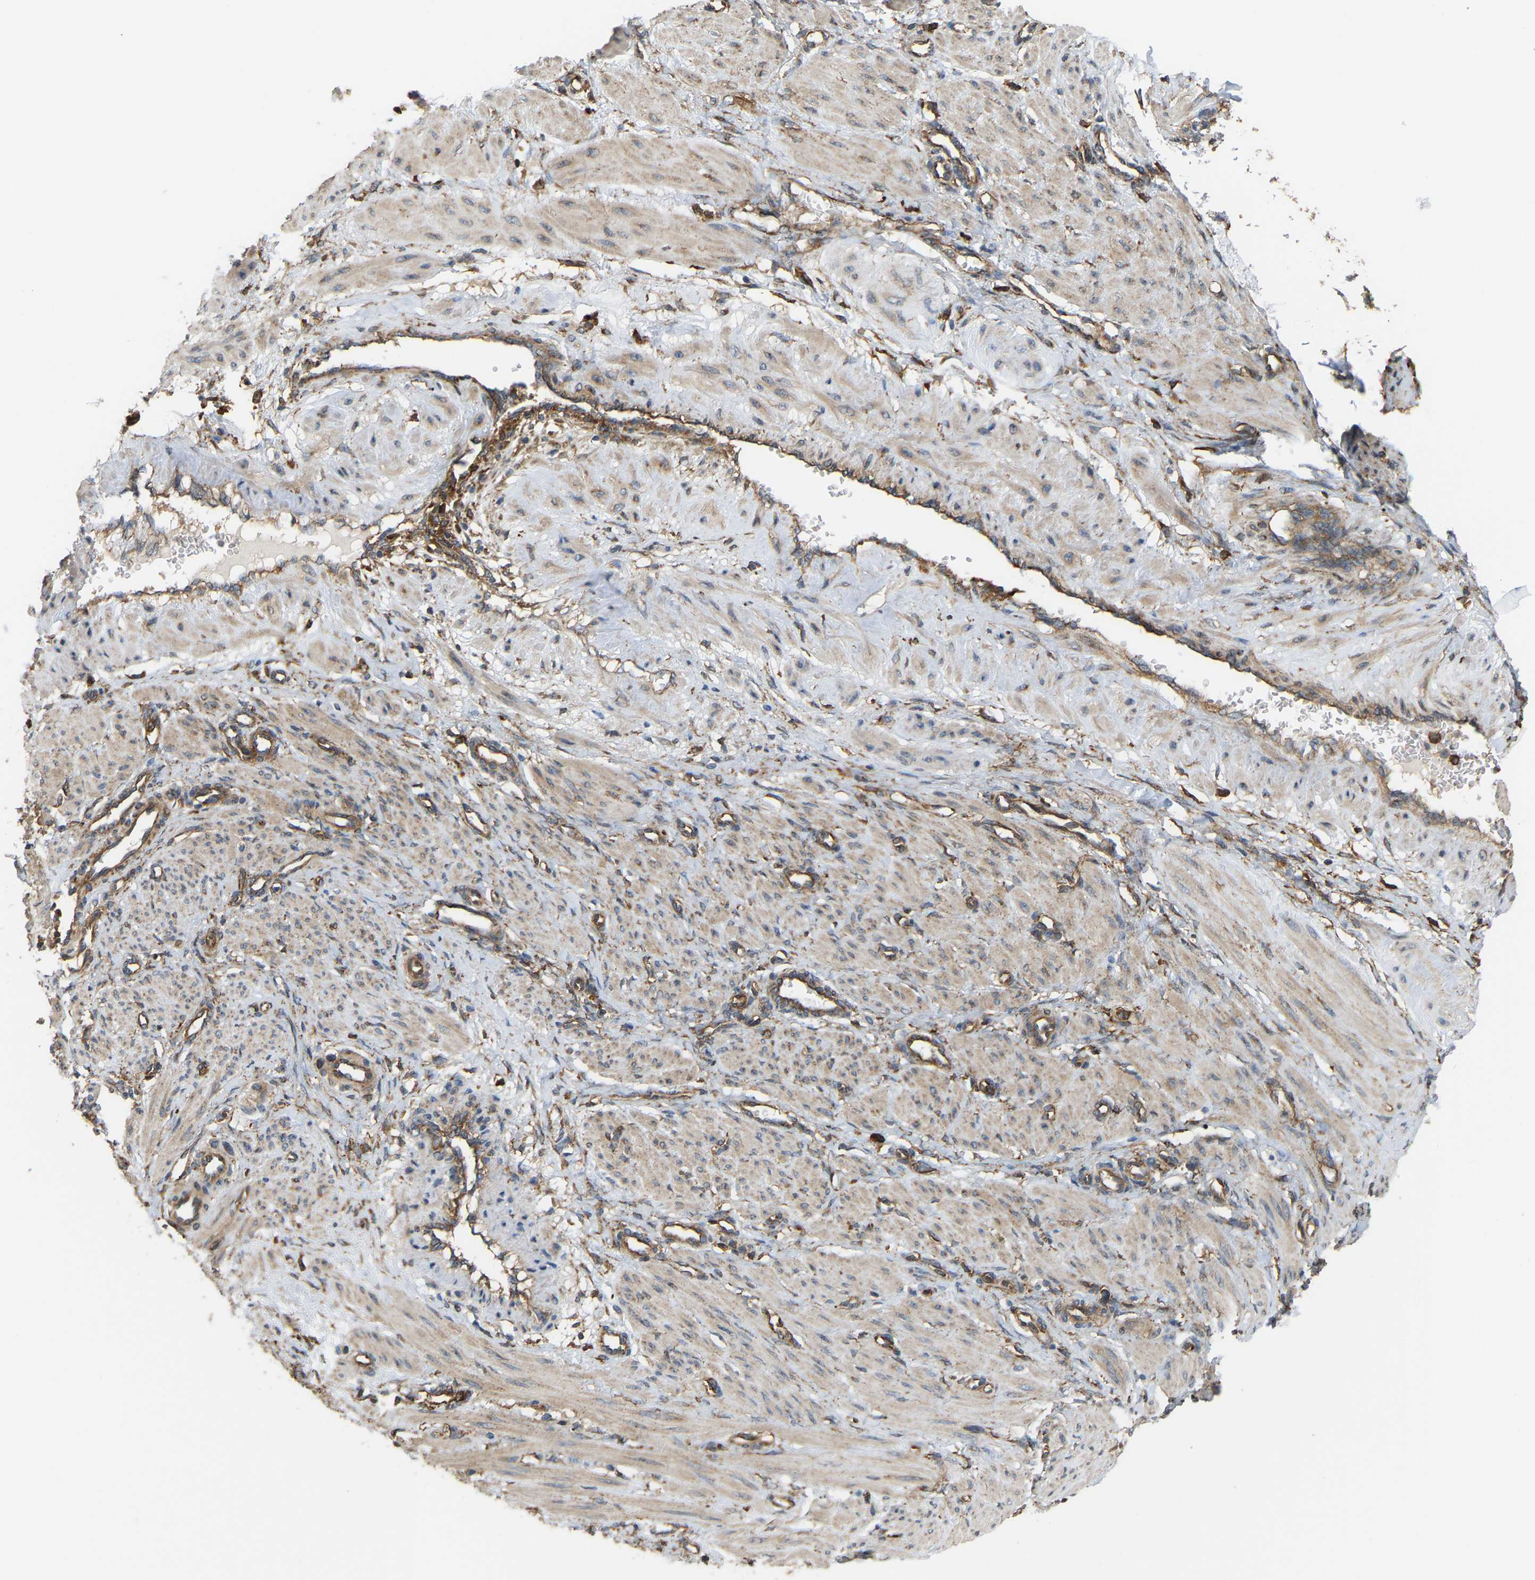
{"staining": {"intensity": "weak", "quantity": "<25%", "location": "cytoplasmic/membranous"}, "tissue": "smooth muscle", "cell_type": "Smooth muscle cells", "image_type": "normal", "snomed": [{"axis": "morphology", "description": "Normal tissue, NOS"}, {"axis": "topography", "description": "Endometrium"}], "caption": "Immunohistochemistry of unremarkable human smooth muscle displays no expression in smooth muscle cells. (DAB immunohistochemistry (IHC) with hematoxylin counter stain).", "gene": "PICALM", "patient": {"sex": "female", "age": 33}}